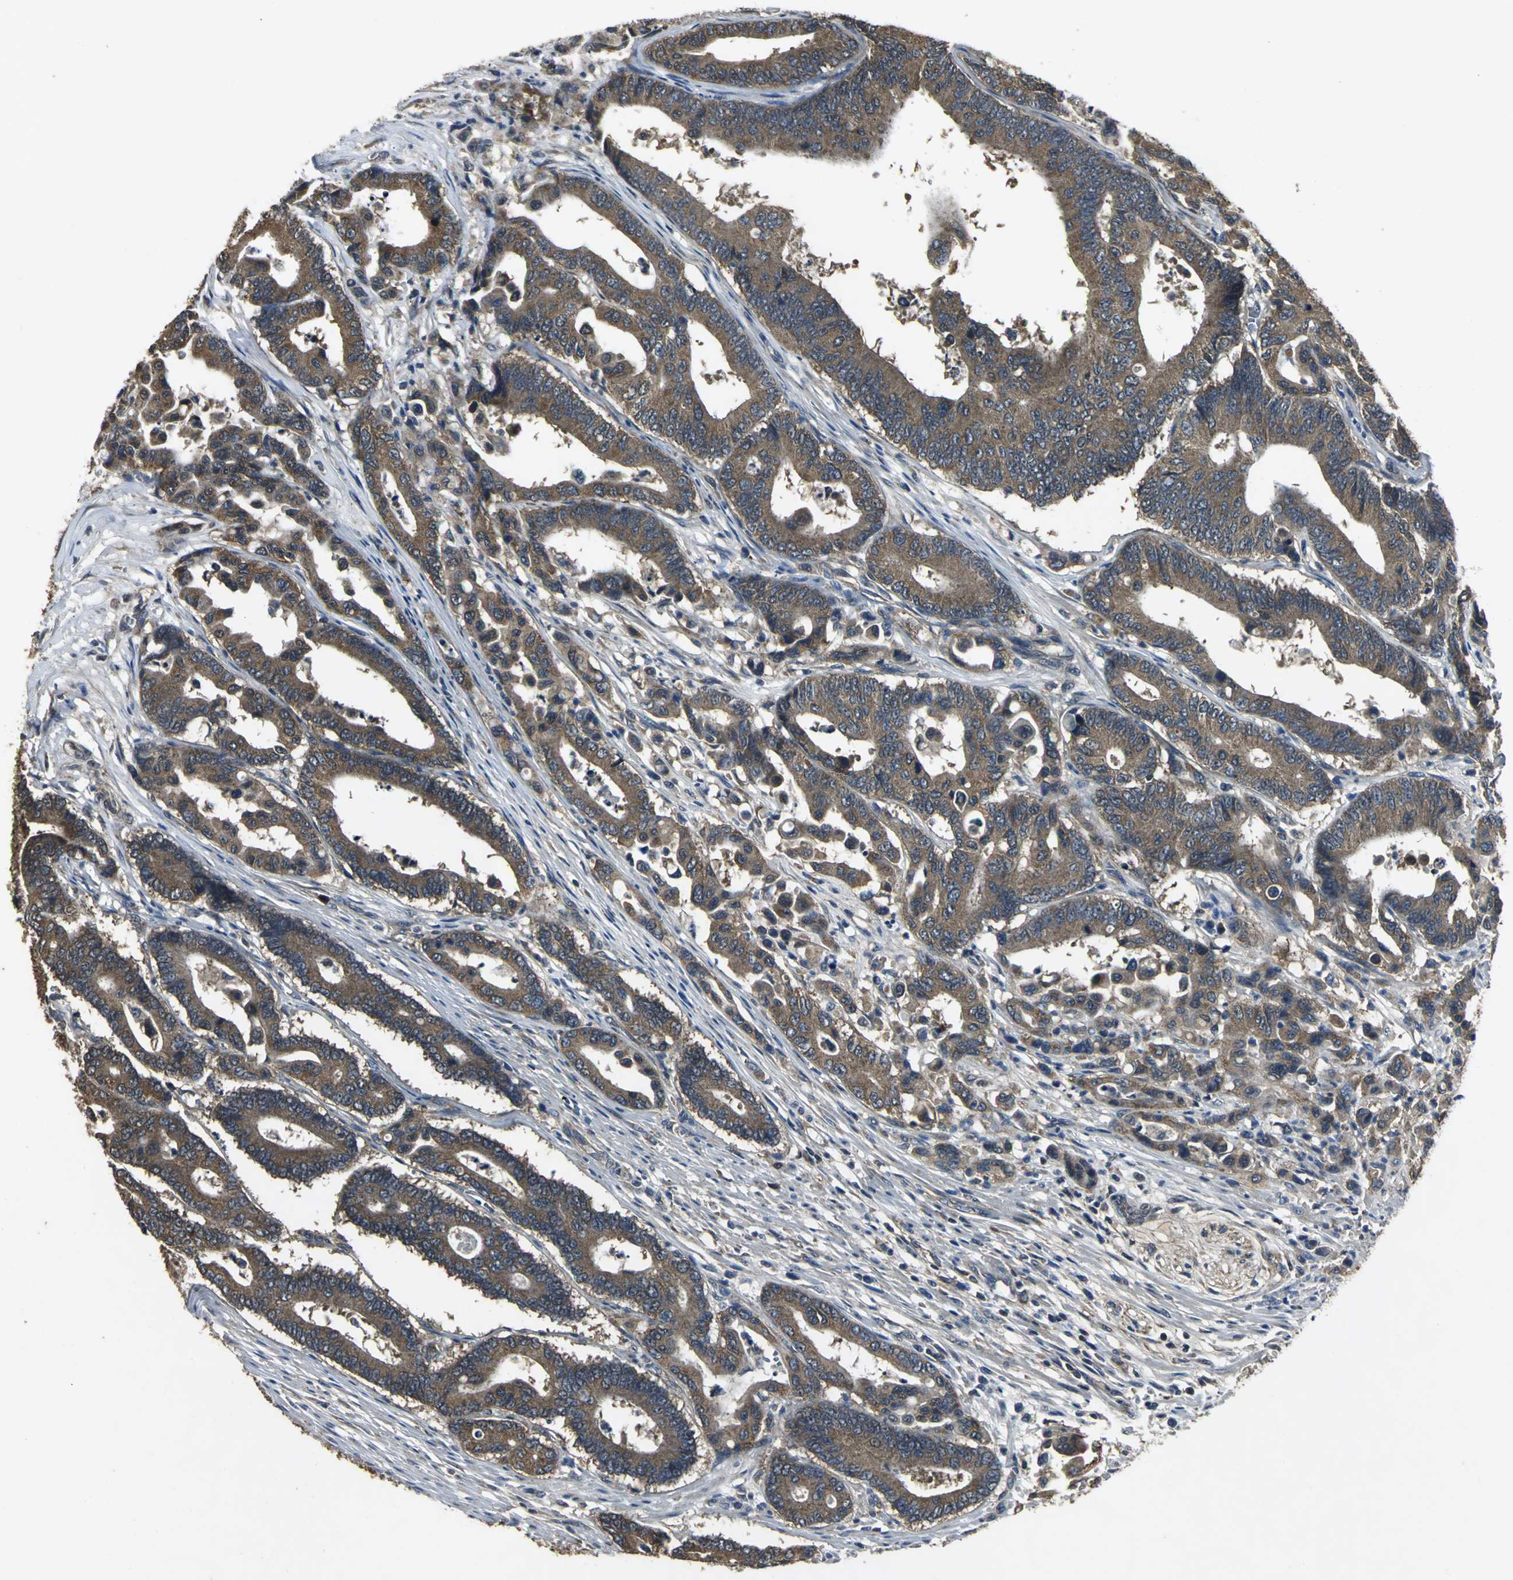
{"staining": {"intensity": "moderate", "quantity": ">75%", "location": "cytoplasmic/membranous"}, "tissue": "colorectal cancer", "cell_type": "Tumor cells", "image_type": "cancer", "snomed": [{"axis": "morphology", "description": "Normal tissue, NOS"}, {"axis": "morphology", "description": "Adenocarcinoma, NOS"}, {"axis": "topography", "description": "Colon"}], "caption": "Immunohistochemistry histopathology image of human adenocarcinoma (colorectal) stained for a protein (brown), which displays medium levels of moderate cytoplasmic/membranous positivity in about >75% of tumor cells.", "gene": "IRF3", "patient": {"sex": "male", "age": 82}}